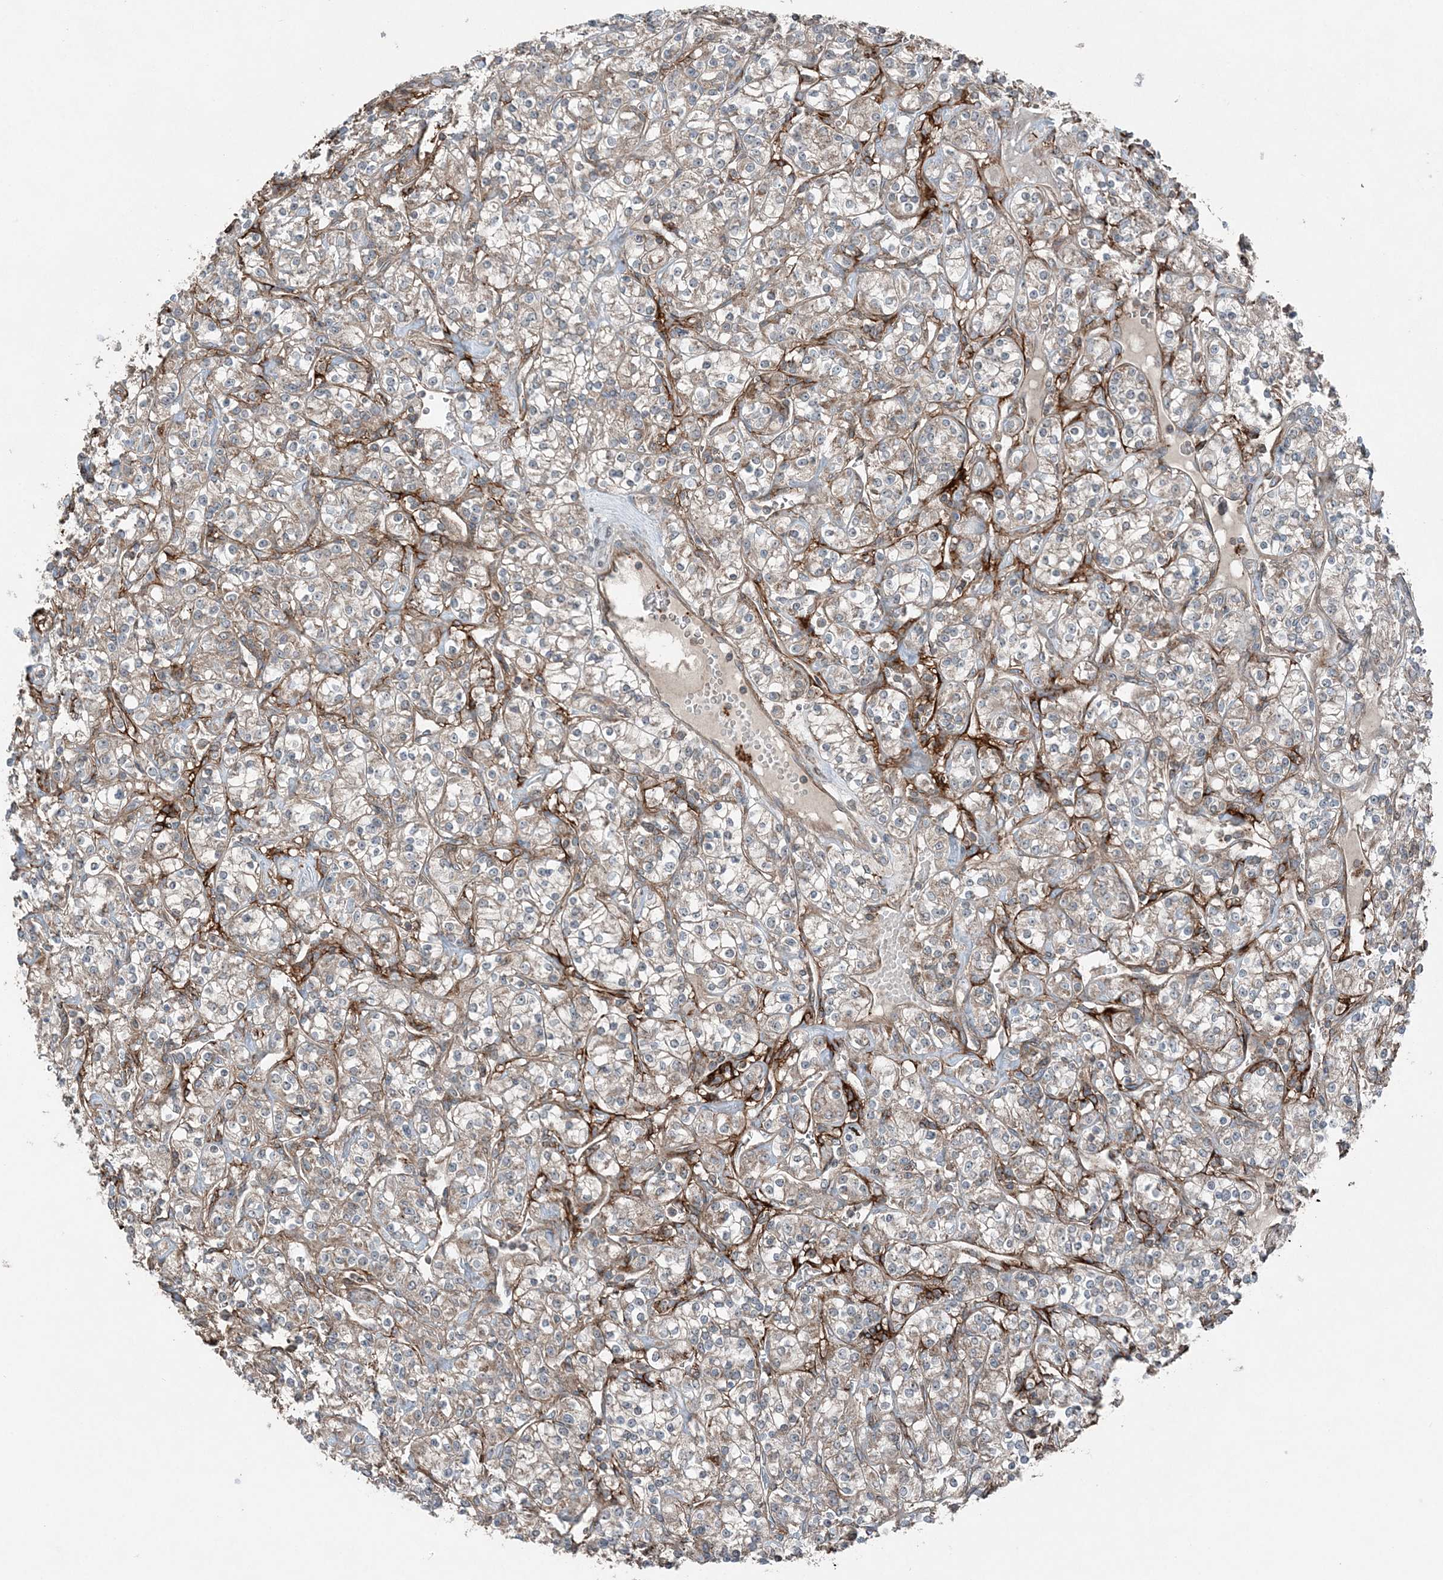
{"staining": {"intensity": "weak", "quantity": ">75%", "location": "cytoplasmic/membranous"}, "tissue": "renal cancer", "cell_type": "Tumor cells", "image_type": "cancer", "snomed": [{"axis": "morphology", "description": "Adenocarcinoma, NOS"}, {"axis": "topography", "description": "Kidney"}], "caption": "Protein analysis of renal cancer (adenocarcinoma) tissue reveals weak cytoplasmic/membranous expression in about >75% of tumor cells.", "gene": "KY", "patient": {"sex": "male", "age": 77}}